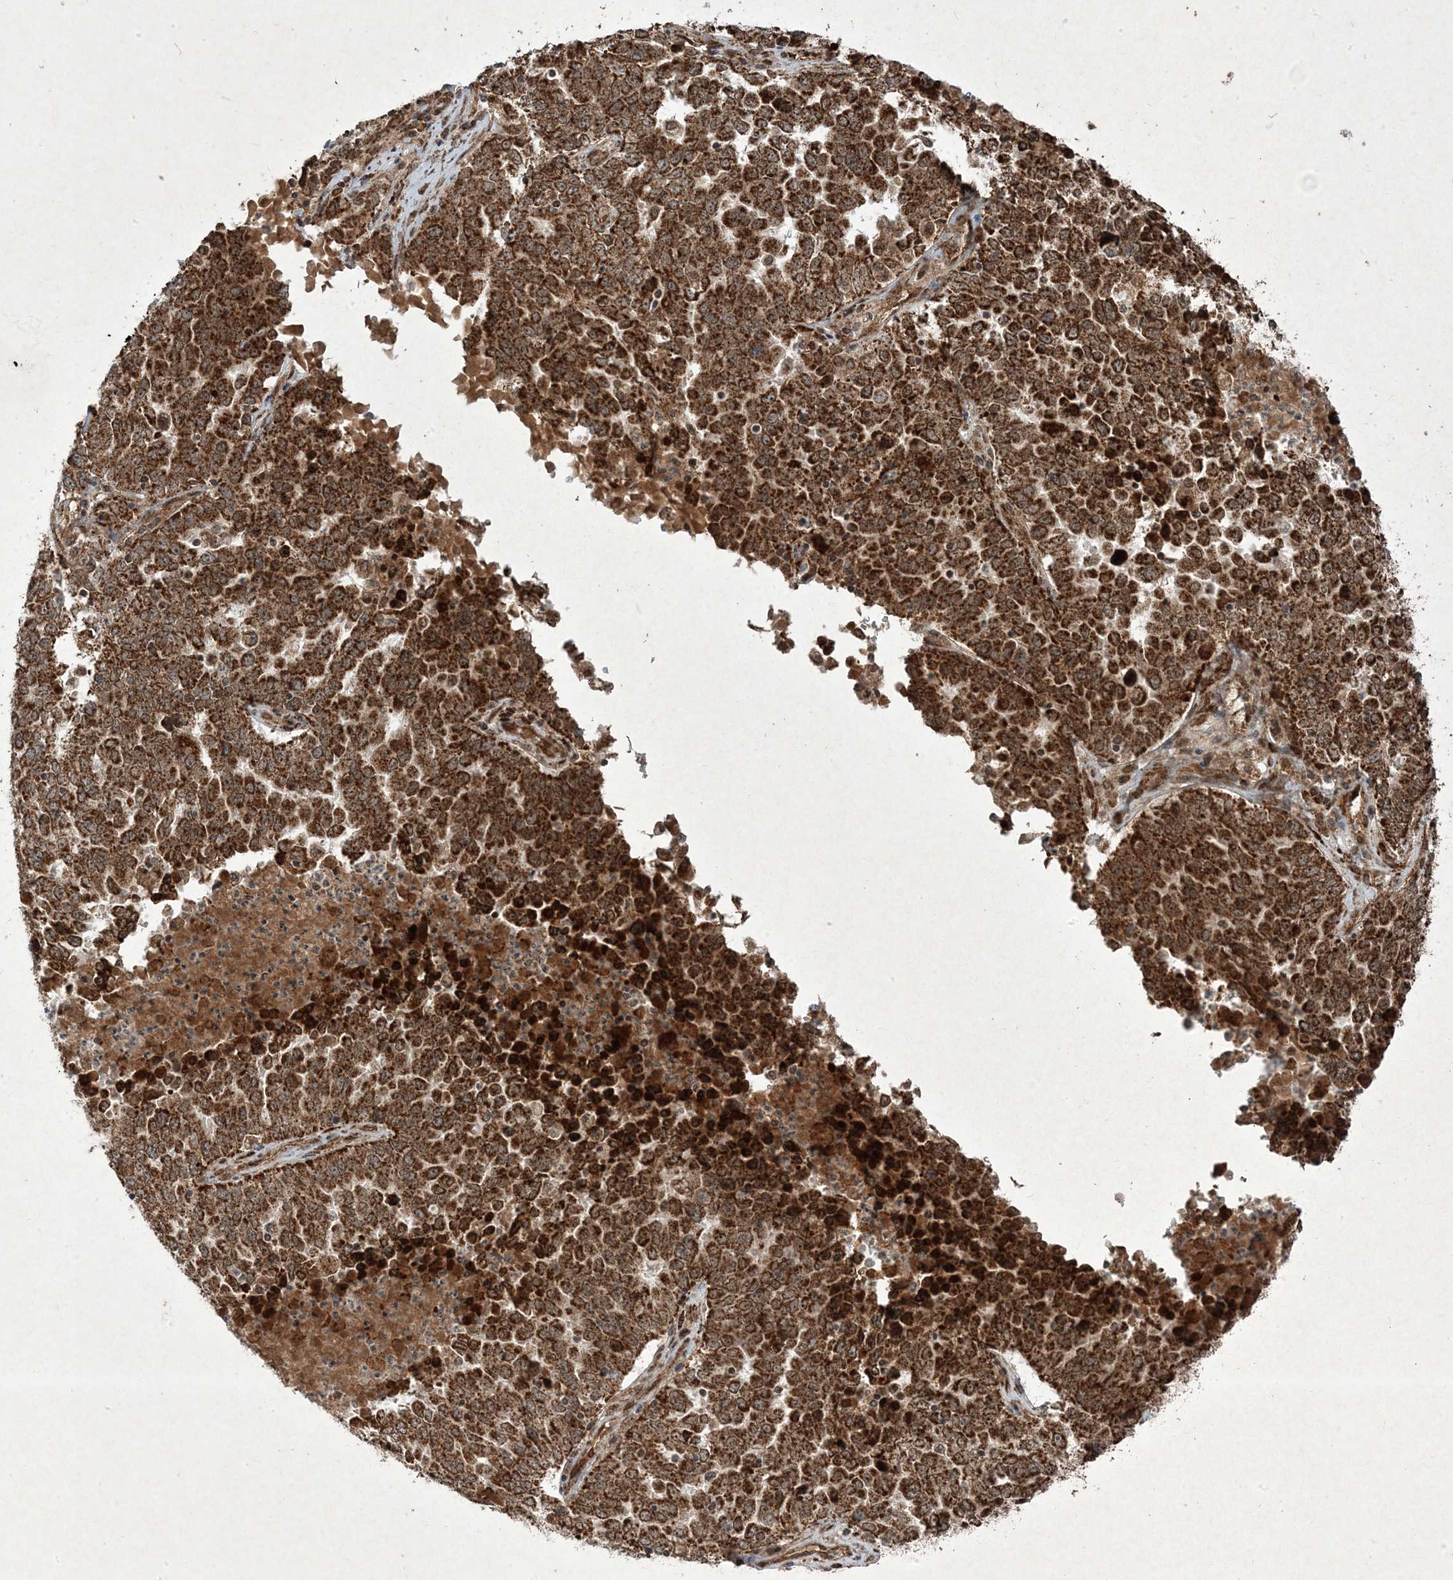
{"staining": {"intensity": "strong", "quantity": ">75%", "location": "cytoplasmic/membranous,nuclear"}, "tissue": "ovarian cancer", "cell_type": "Tumor cells", "image_type": "cancer", "snomed": [{"axis": "morphology", "description": "Carcinoma, endometroid"}, {"axis": "topography", "description": "Ovary"}], "caption": "The histopathology image displays staining of ovarian cancer, revealing strong cytoplasmic/membranous and nuclear protein staining (brown color) within tumor cells.", "gene": "PLEKHM2", "patient": {"sex": "female", "age": 62}}